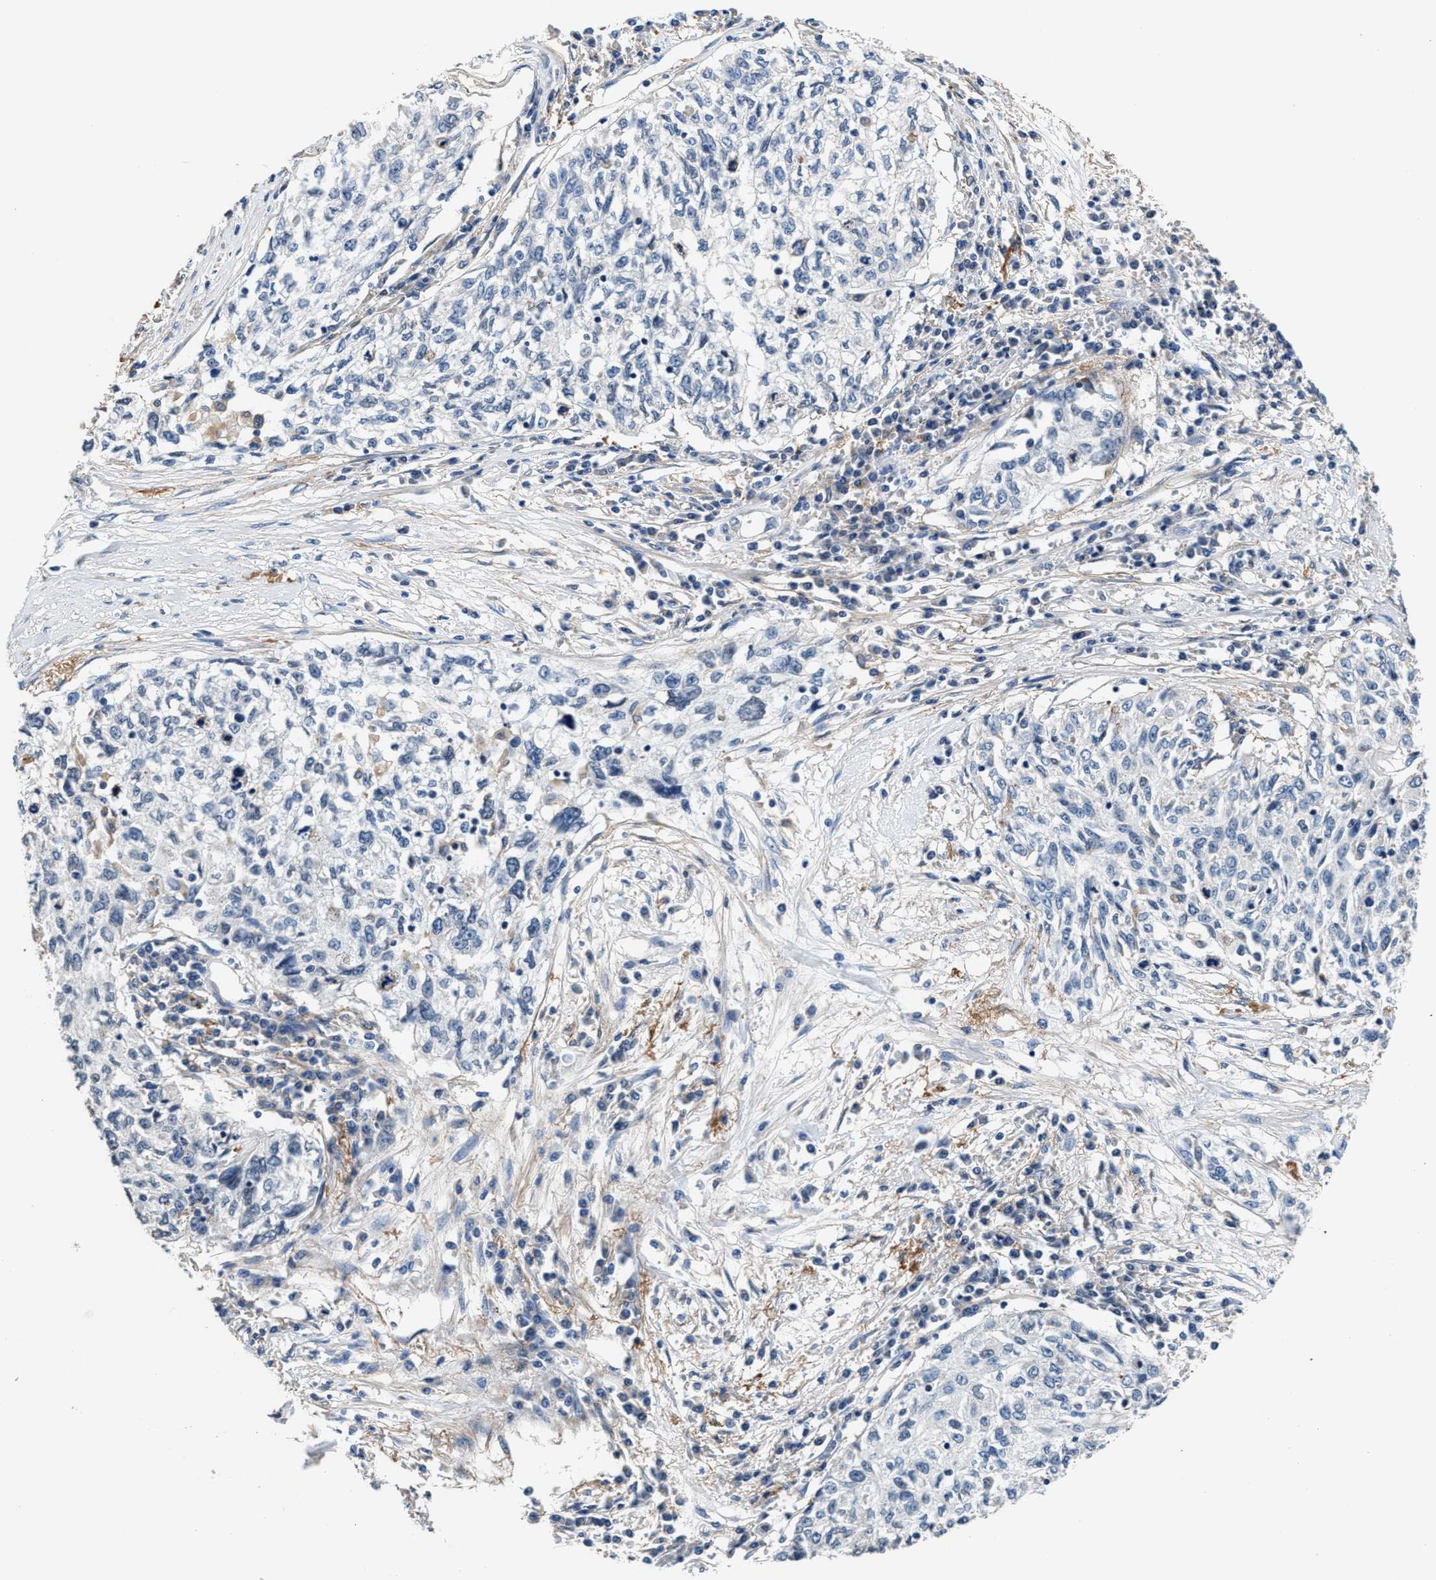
{"staining": {"intensity": "negative", "quantity": "none", "location": "none"}, "tissue": "cervical cancer", "cell_type": "Tumor cells", "image_type": "cancer", "snomed": [{"axis": "morphology", "description": "Squamous cell carcinoma, NOS"}, {"axis": "topography", "description": "Cervix"}], "caption": "Tumor cells are negative for brown protein staining in squamous cell carcinoma (cervical).", "gene": "MYH3", "patient": {"sex": "female", "age": 57}}